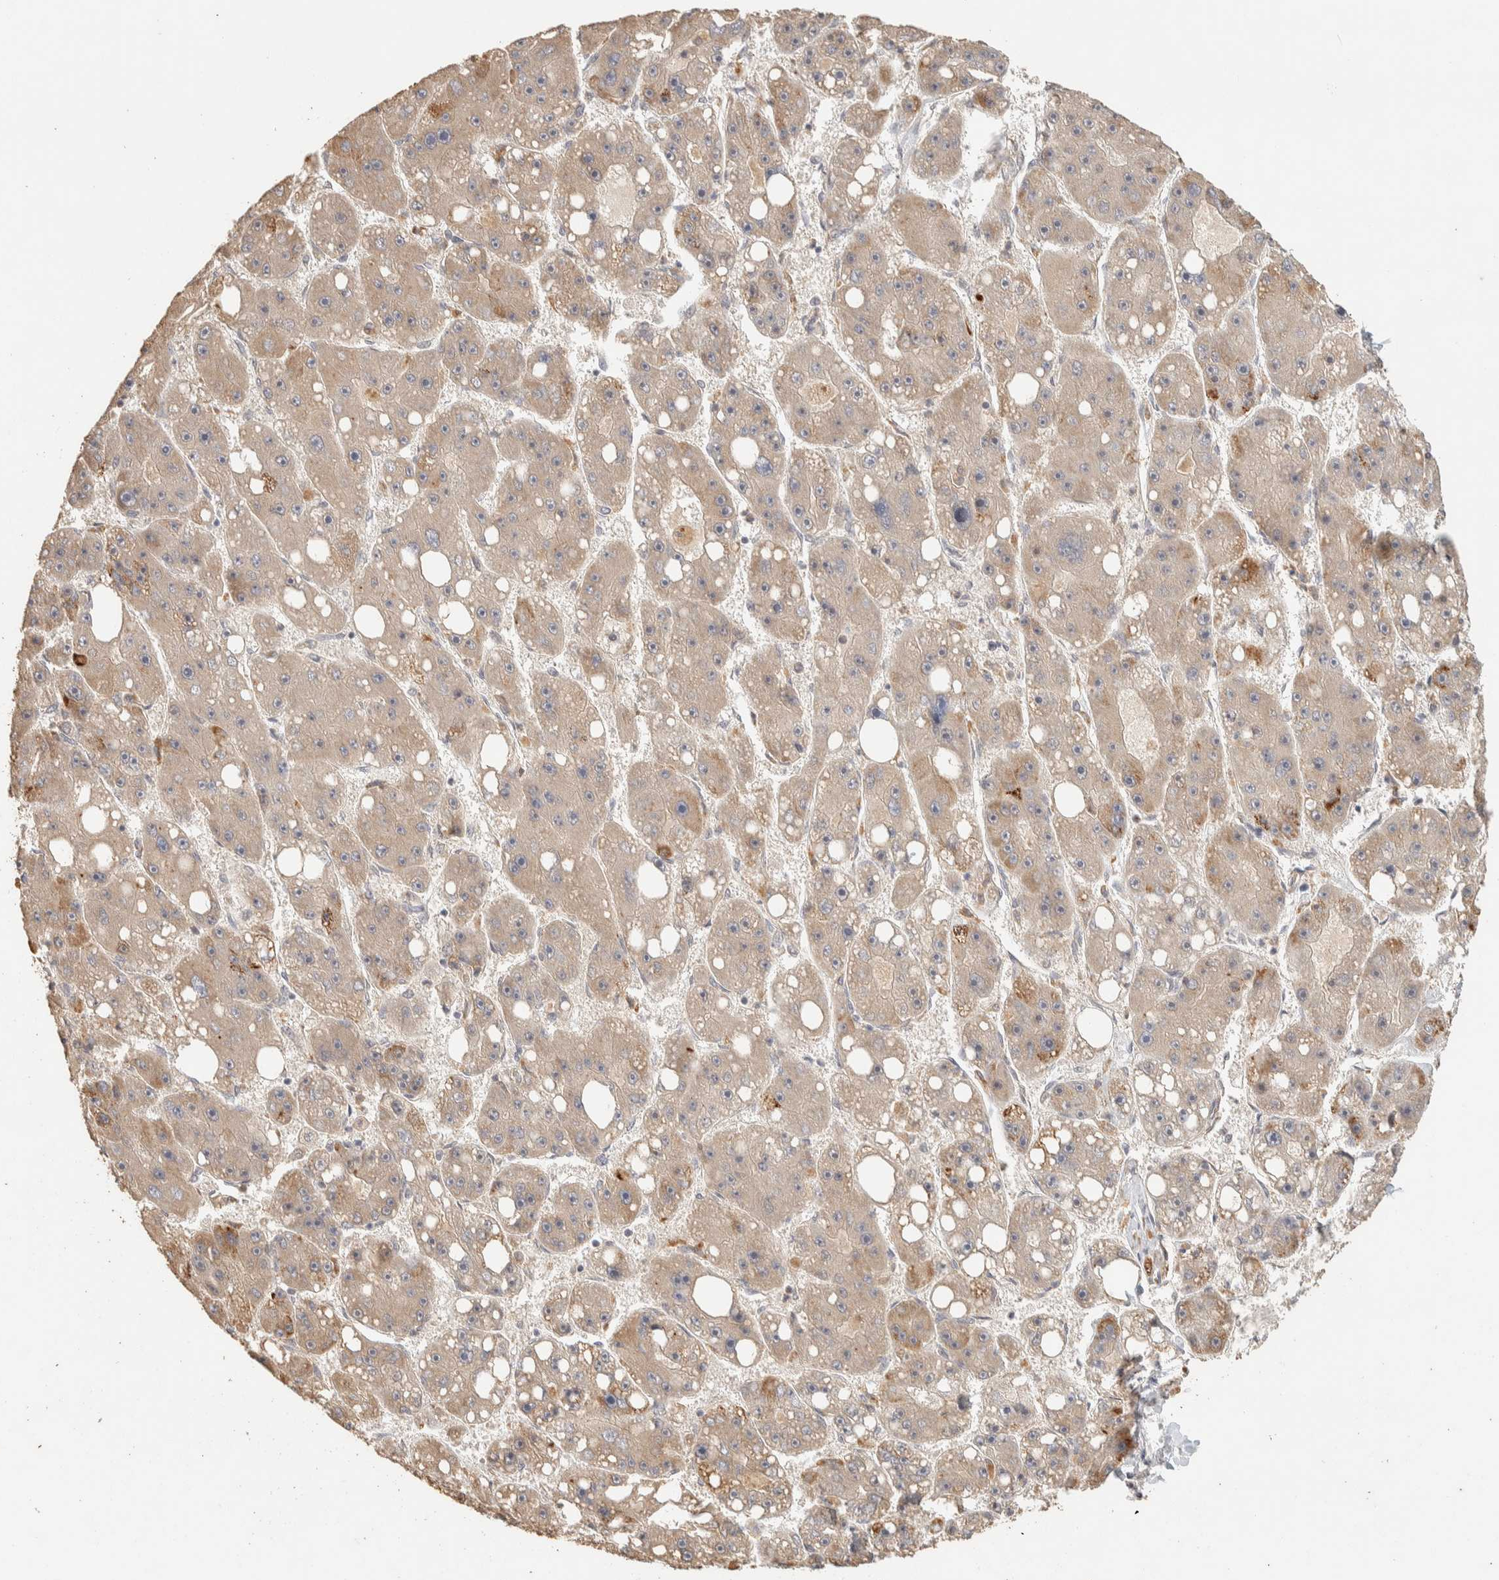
{"staining": {"intensity": "weak", "quantity": ">75%", "location": "cytoplasmic/membranous"}, "tissue": "liver cancer", "cell_type": "Tumor cells", "image_type": "cancer", "snomed": [{"axis": "morphology", "description": "Carcinoma, Hepatocellular, NOS"}, {"axis": "topography", "description": "Liver"}], "caption": "This micrograph displays immunohistochemistry staining of liver cancer, with low weak cytoplasmic/membranous staining in about >75% of tumor cells.", "gene": "ITPA", "patient": {"sex": "female", "age": 61}}